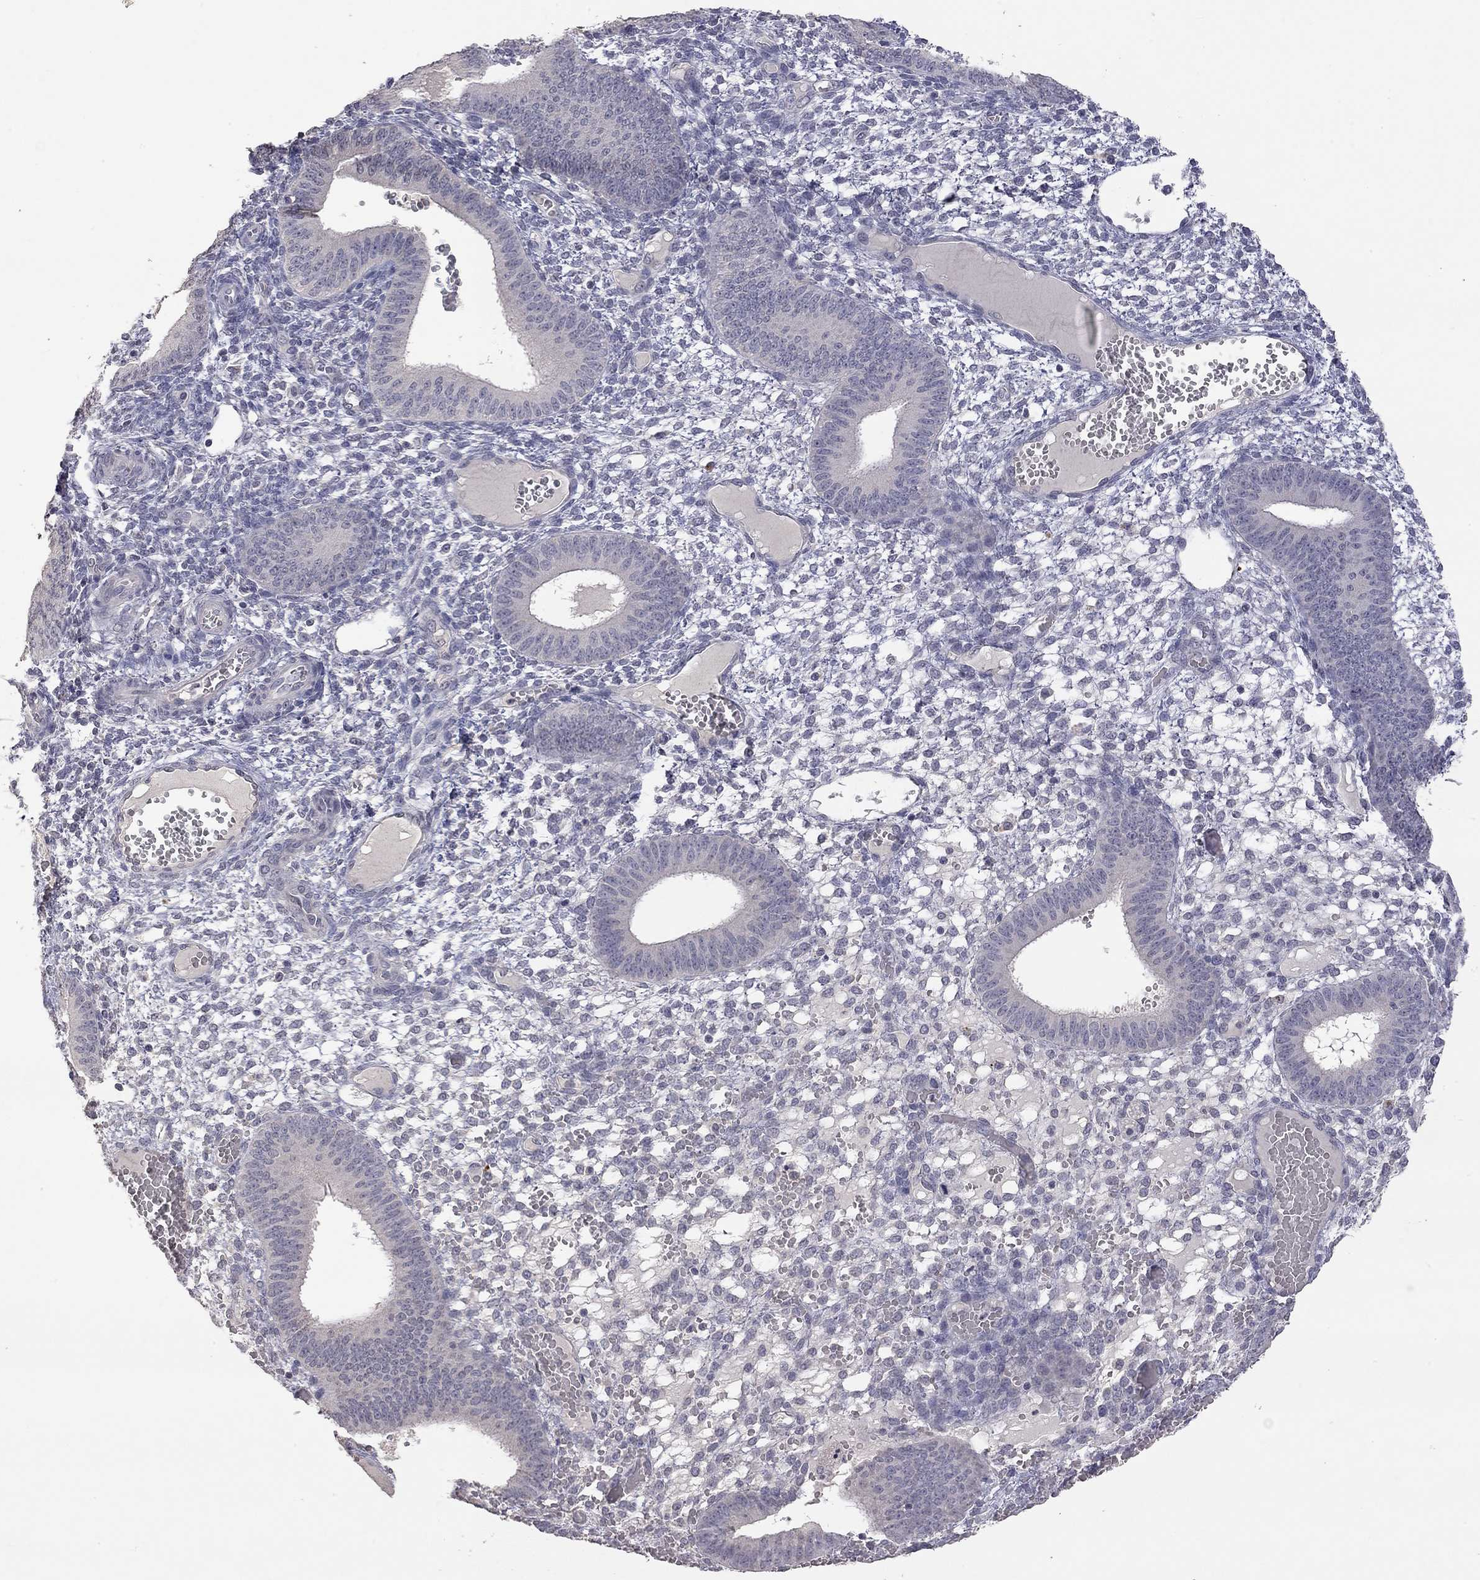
{"staining": {"intensity": "negative", "quantity": "none", "location": "none"}, "tissue": "endometrium", "cell_type": "Cells in endometrial stroma", "image_type": "normal", "snomed": [{"axis": "morphology", "description": "Normal tissue, NOS"}, {"axis": "topography", "description": "Endometrium"}], "caption": "Human endometrium stained for a protein using IHC demonstrates no expression in cells in endometrial stroma.", "gene": "SYT12", "patient": {"sex": "female", "age": 42}}